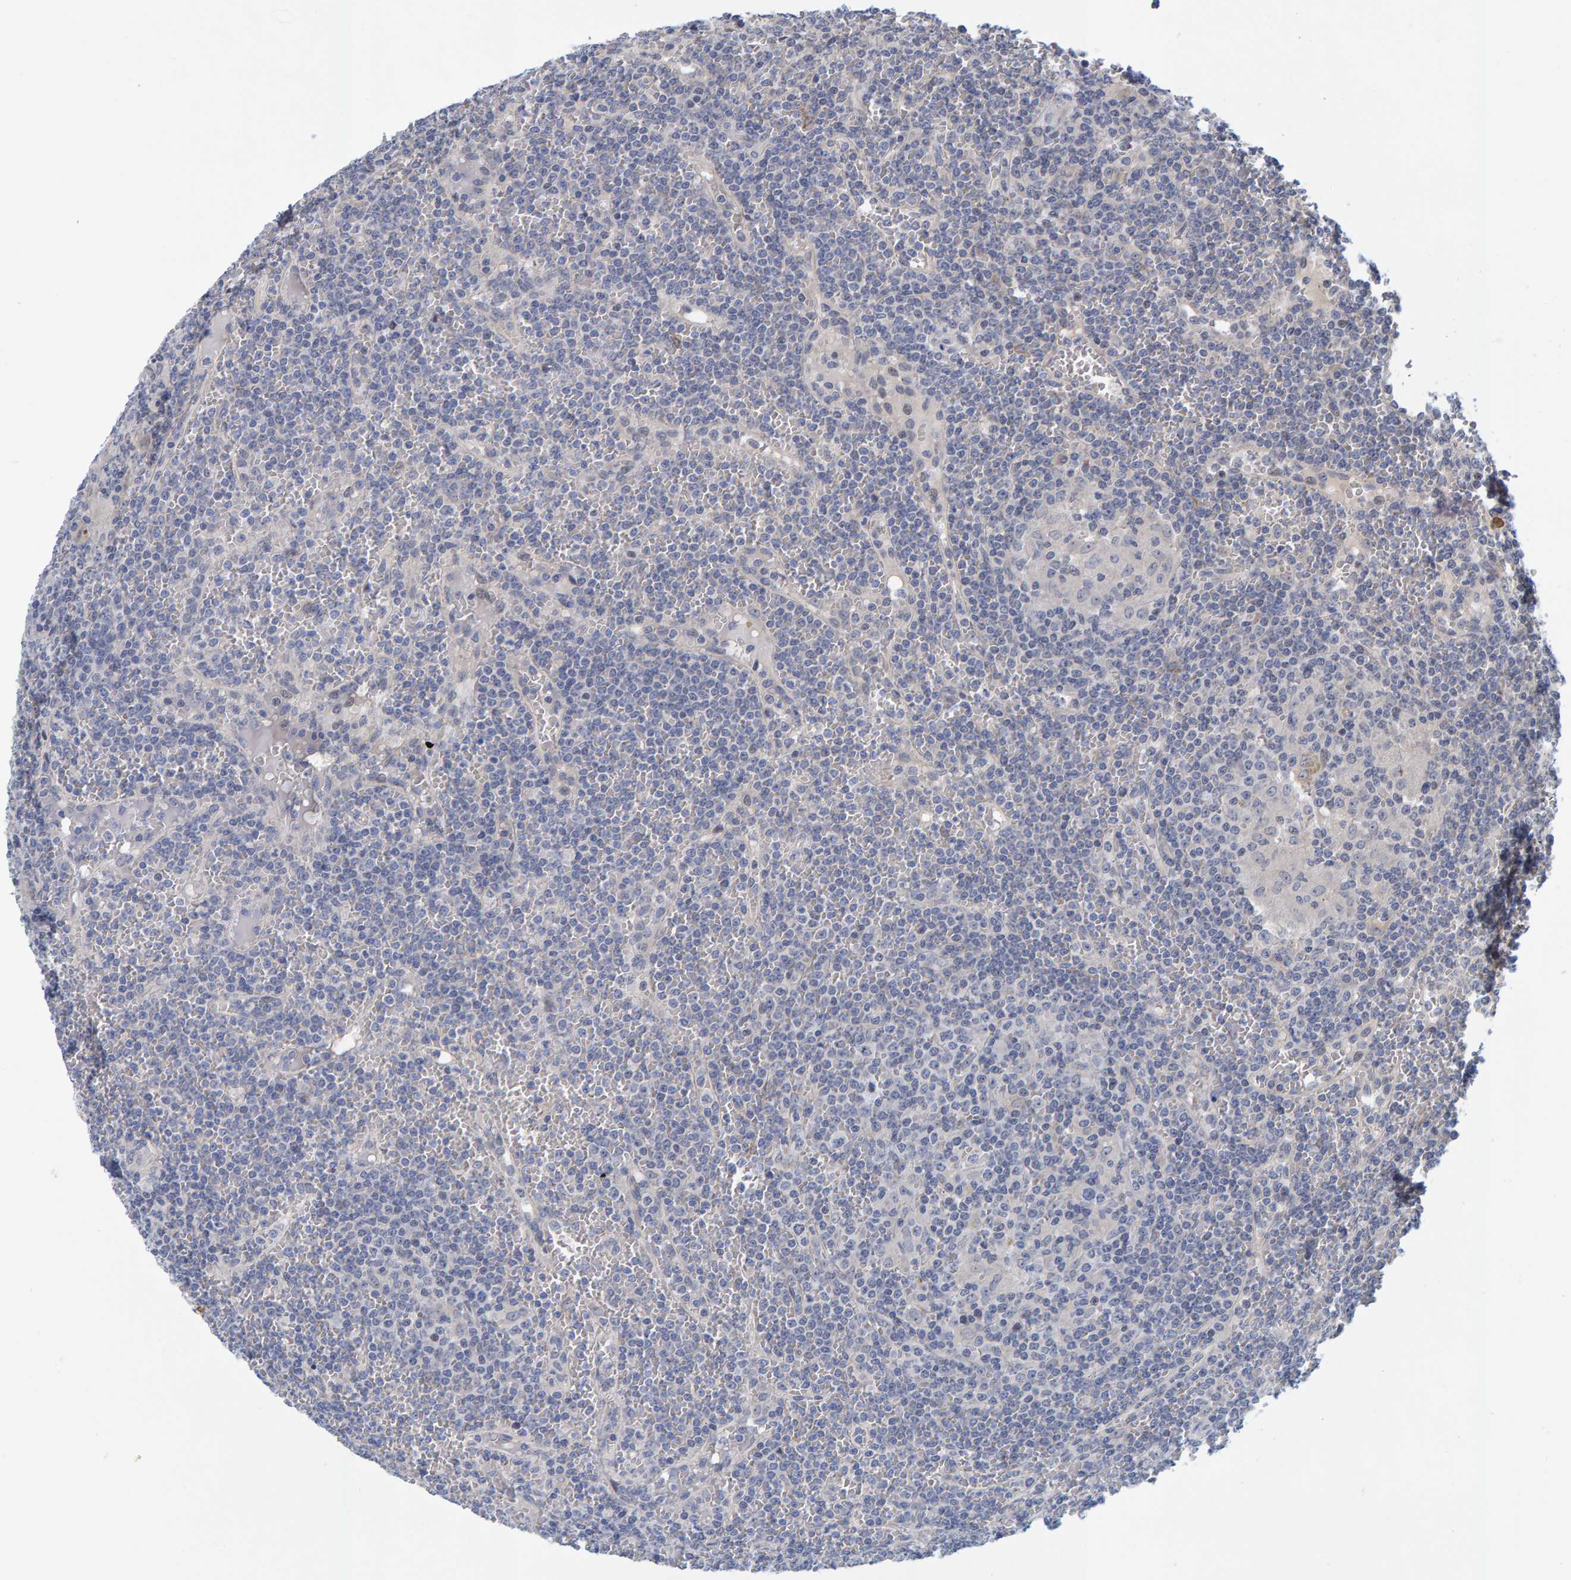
{"staining": {"intensity": "negative", "quantity": "none", "location": "none"}, "tissue": "lymphoma", "cell_type": "Tumor cells", "image_type": "cancer", "snomed": [{"axis": "morphology", "description": "Malignant lymphoma, non-Hodgkin's type, Low grade"}, {"axis": "topography", "description": "Spleen"}], "caption": "Human malignant lymphoma, non-Hodgkin's type (low-grade) stained for a protein using immunohistochemistry reveals no expression in tumor cells.", "gene": "ZNF77", "patient": {"sex": "female", "age": 19}}